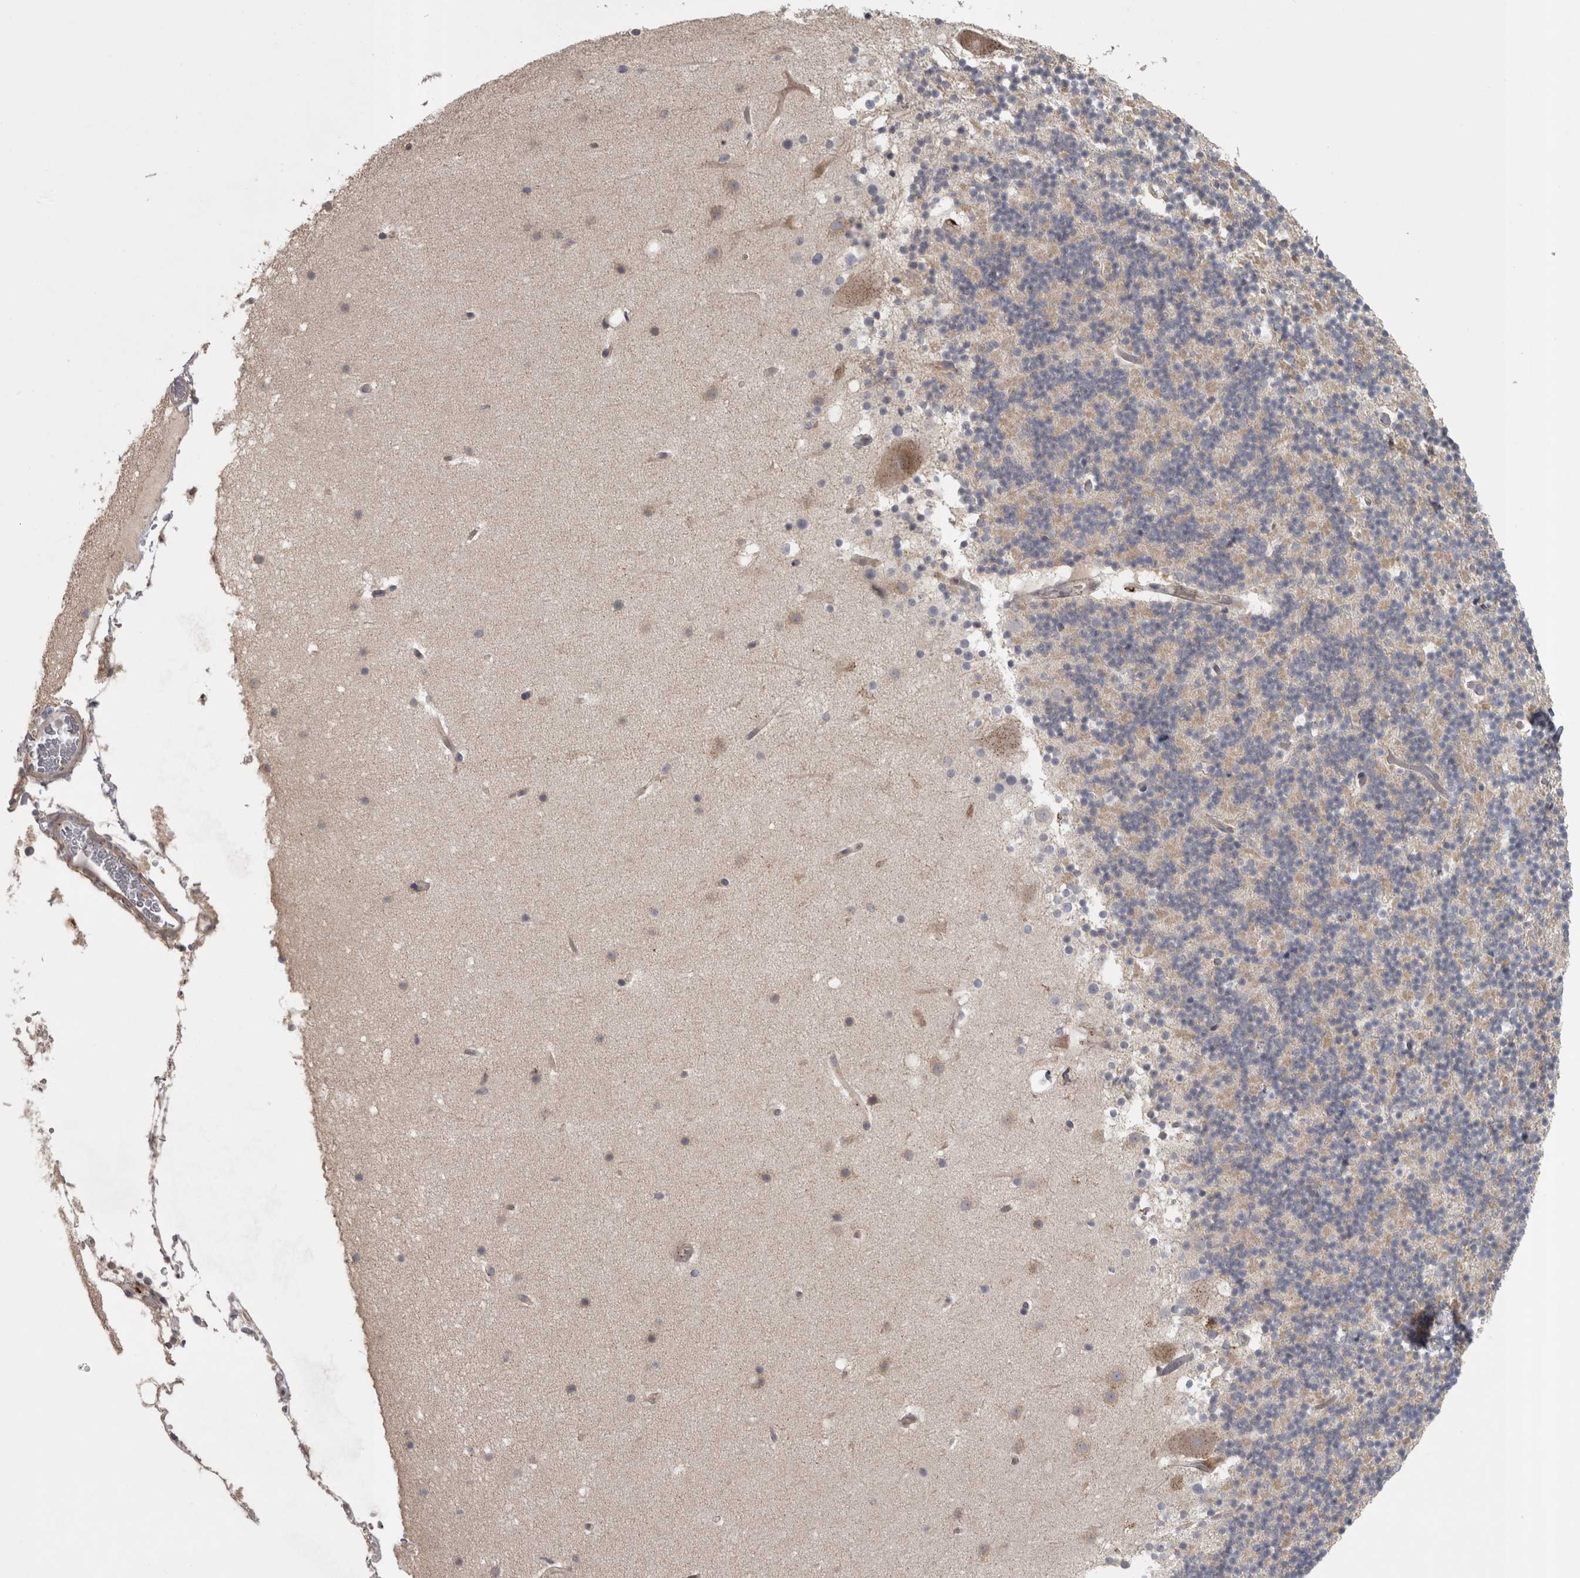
{"staining": {"intensity": "weak", "quantity": "25%-75%", "location": "cytoplasmic/membranous"}, "tissue": "cerebellum", "cell_type": "Cells in granular layer", "image_type": "normal", "snomed": [{"axis": "morphology", "description": "Normal tissue, NOS"}, {"axis": "topography", "description": "Cerebellum"}], "caption": "The micrograph shows a brown stain indicating the presence of a protein in the cytoplasmic/membranous of cells in granular layer in cerebellum.", "gene": "SLCO5A1", "patient": {"sex": "male", "age": 57}}